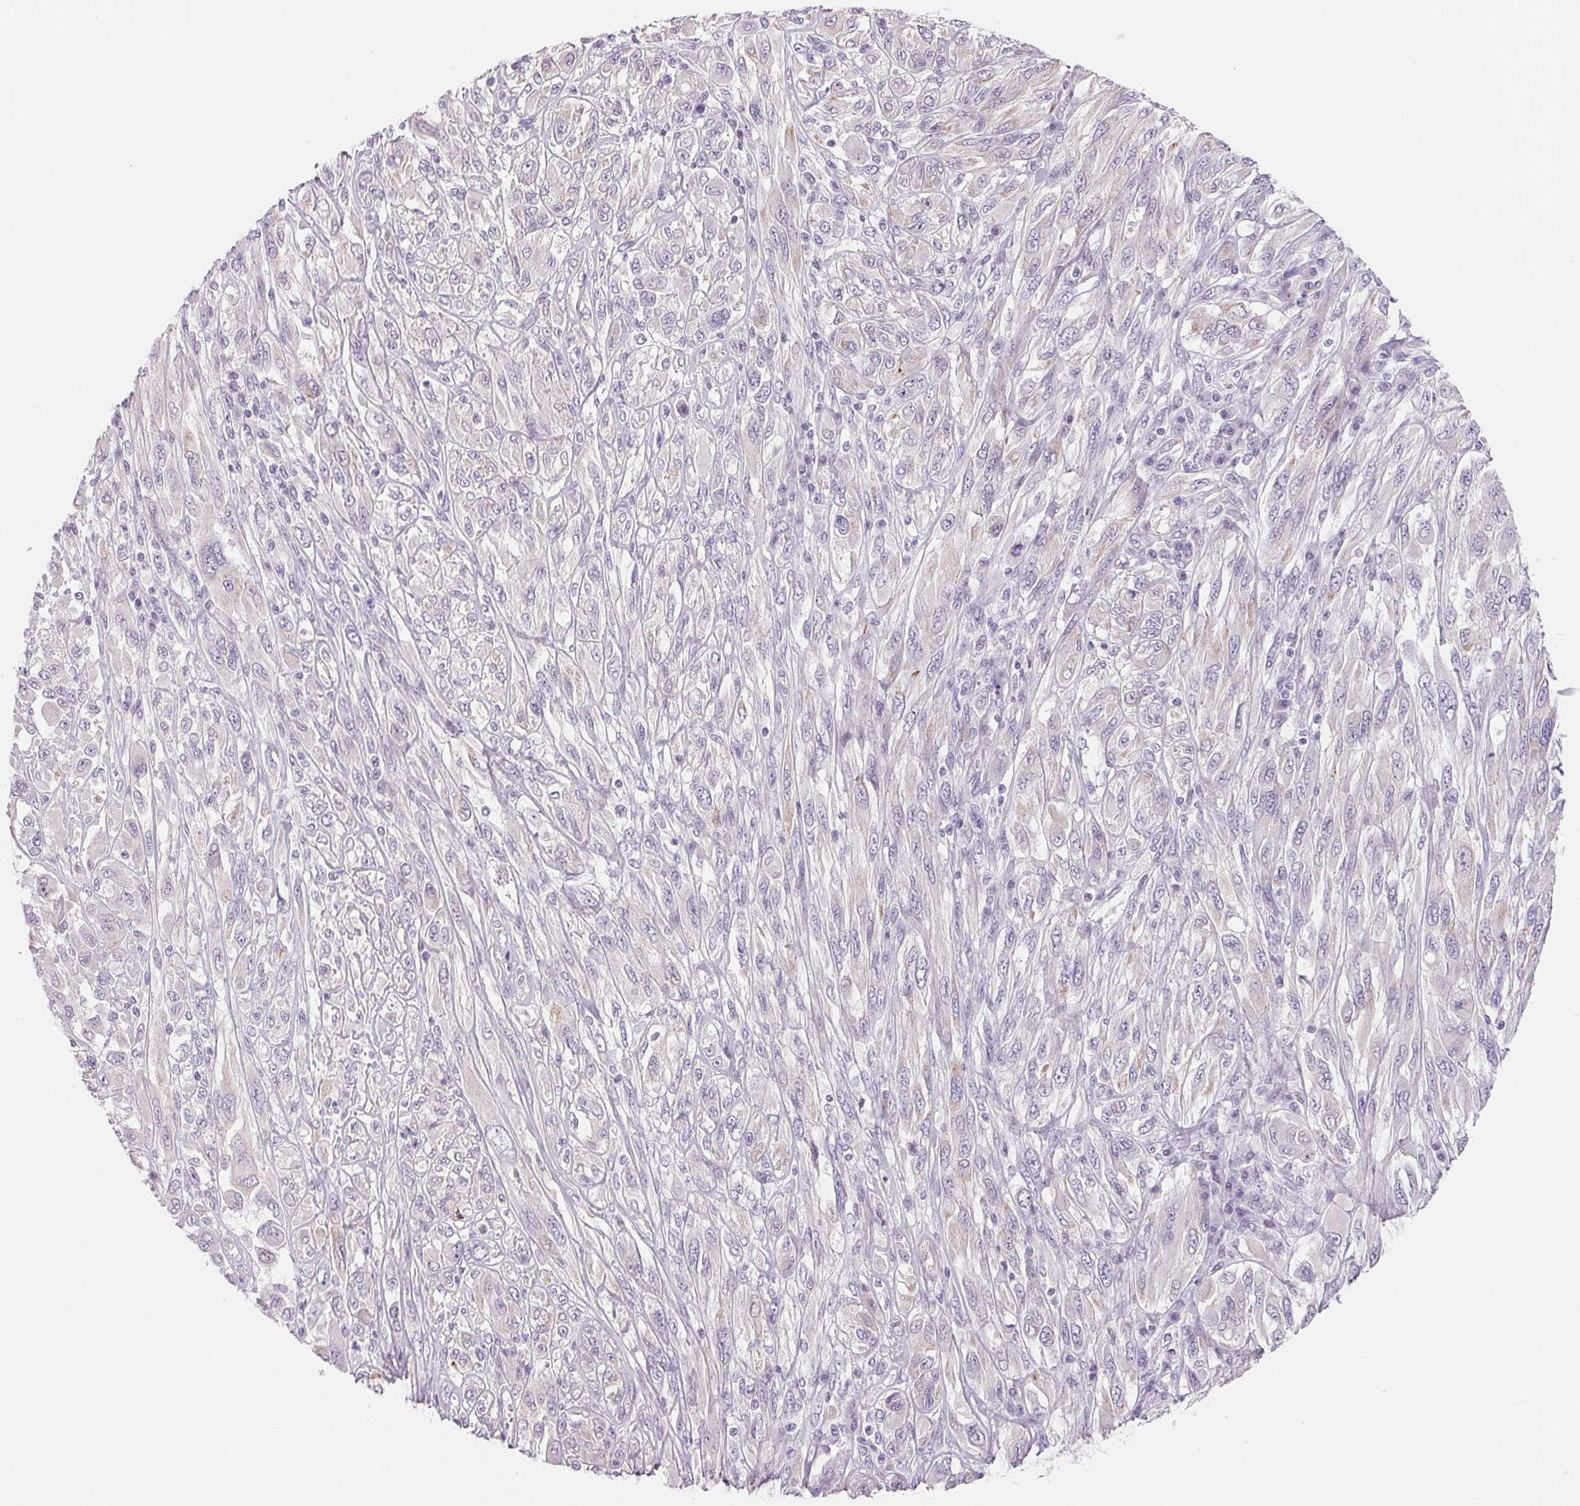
{"staining": {"intensity": "negative", "quantity": "none", "location": "none"}, "tissue": "melanoma", "cell_type": "Tumor cells", "image_type": "cancer", "snomed": [{"axis": "morphology", "description": "Malignant melanoma, NOS"}, {"axis": "topography", "description": "Skin"}], "caption": "Melanoma was stained to show a protein in brown. There is no significant expression in tumor cells.", "gene": "CCDC168", "patient": {"sex": "female", "age": 91}}